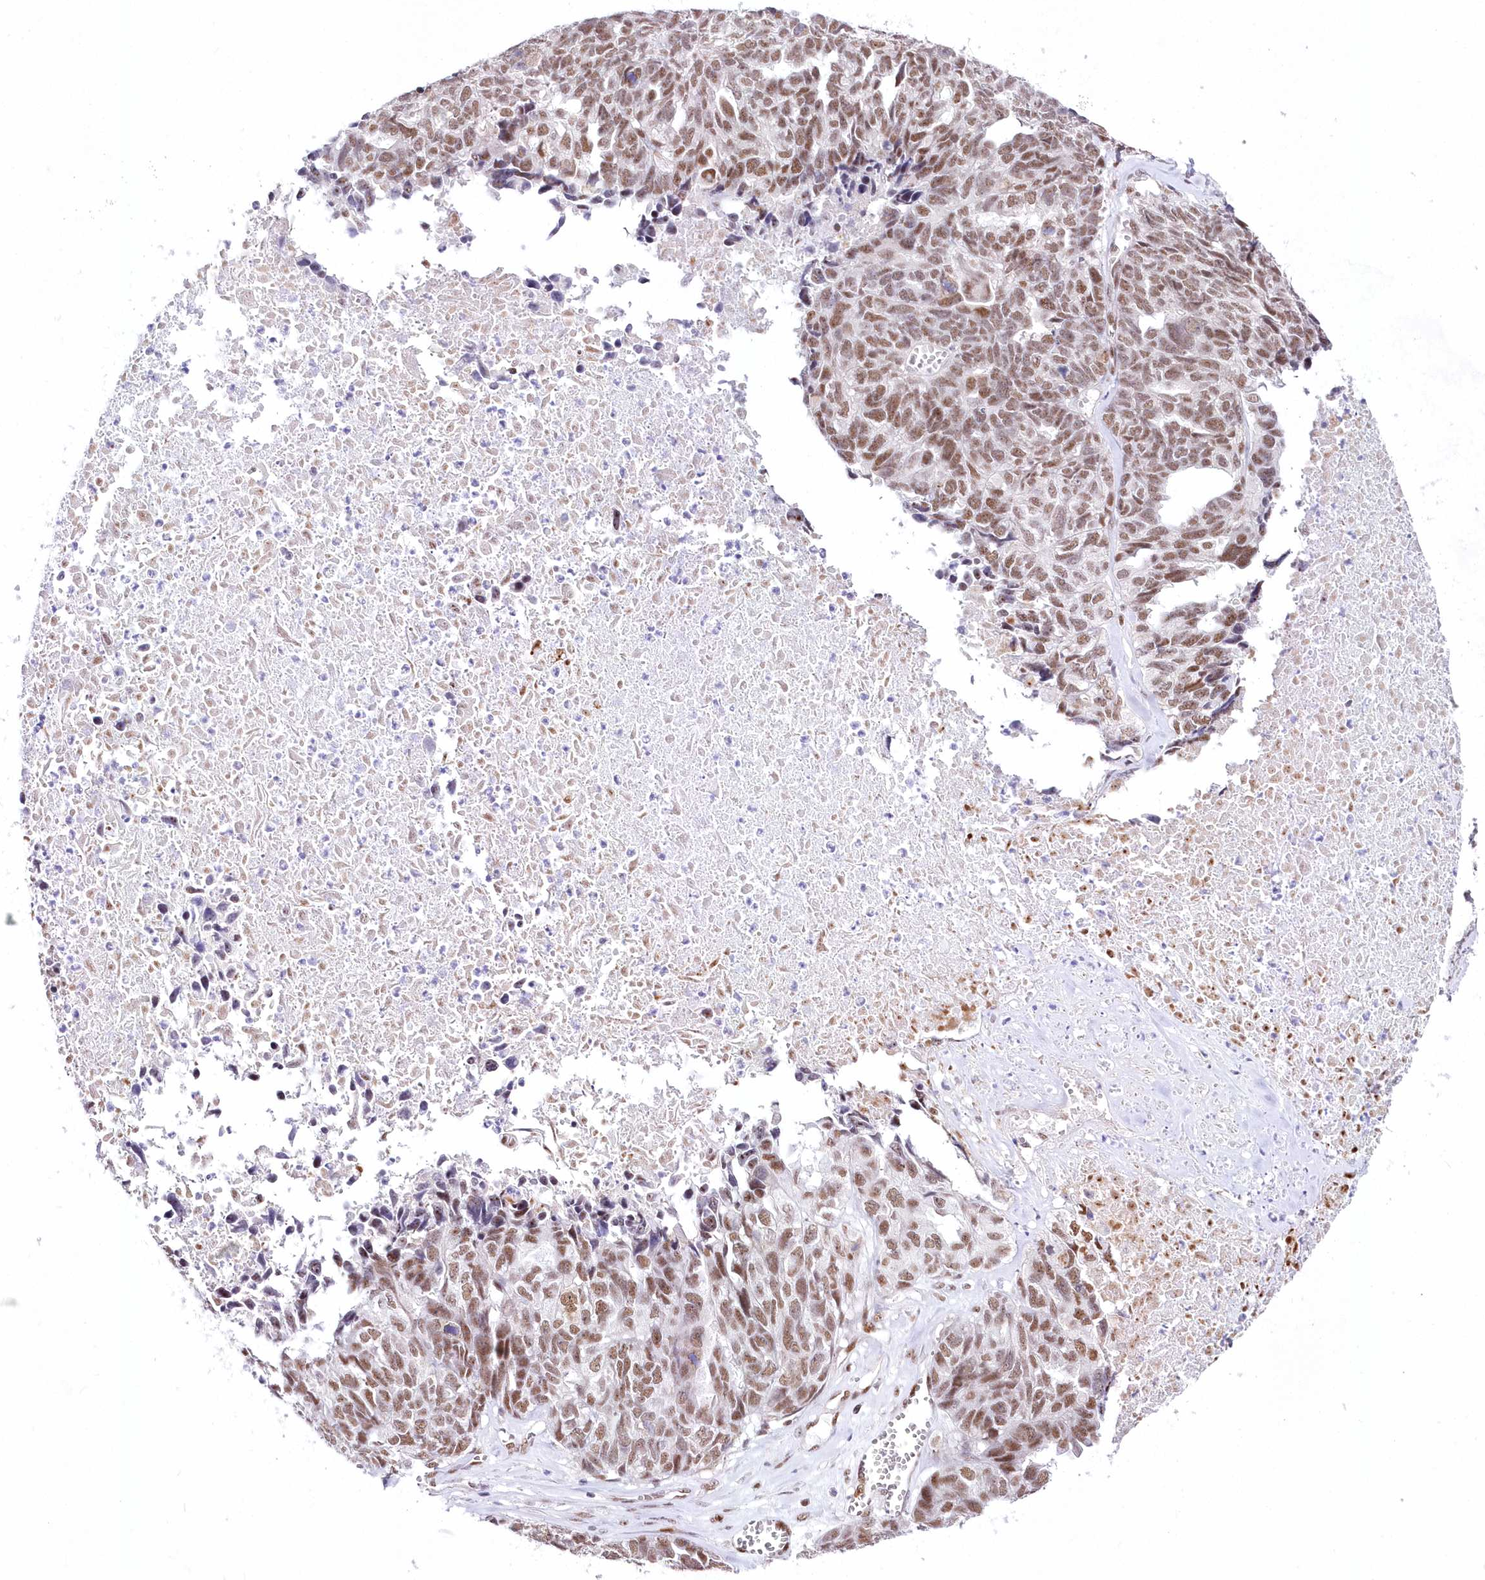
{"staining": {"intensity": "moderate", "quantity": ">75%", "location": "nuclear"}, "tissue": "ovarian cancer", "cell_type": "Tumor cells", "image_type": "cancer", "snomed": [{"axis": "morphology", "description": "Cystadenocarcinoma, serous, NOS"}, {"axis": "topography", "description": "Ovary"}], "caption": "Protein staining exhibits moderate nuclear positivity in about >75% of tumor cells in ovarian cancer.", "gene": "NSUN2", "patient": {"sex": "female", "age": 79}}